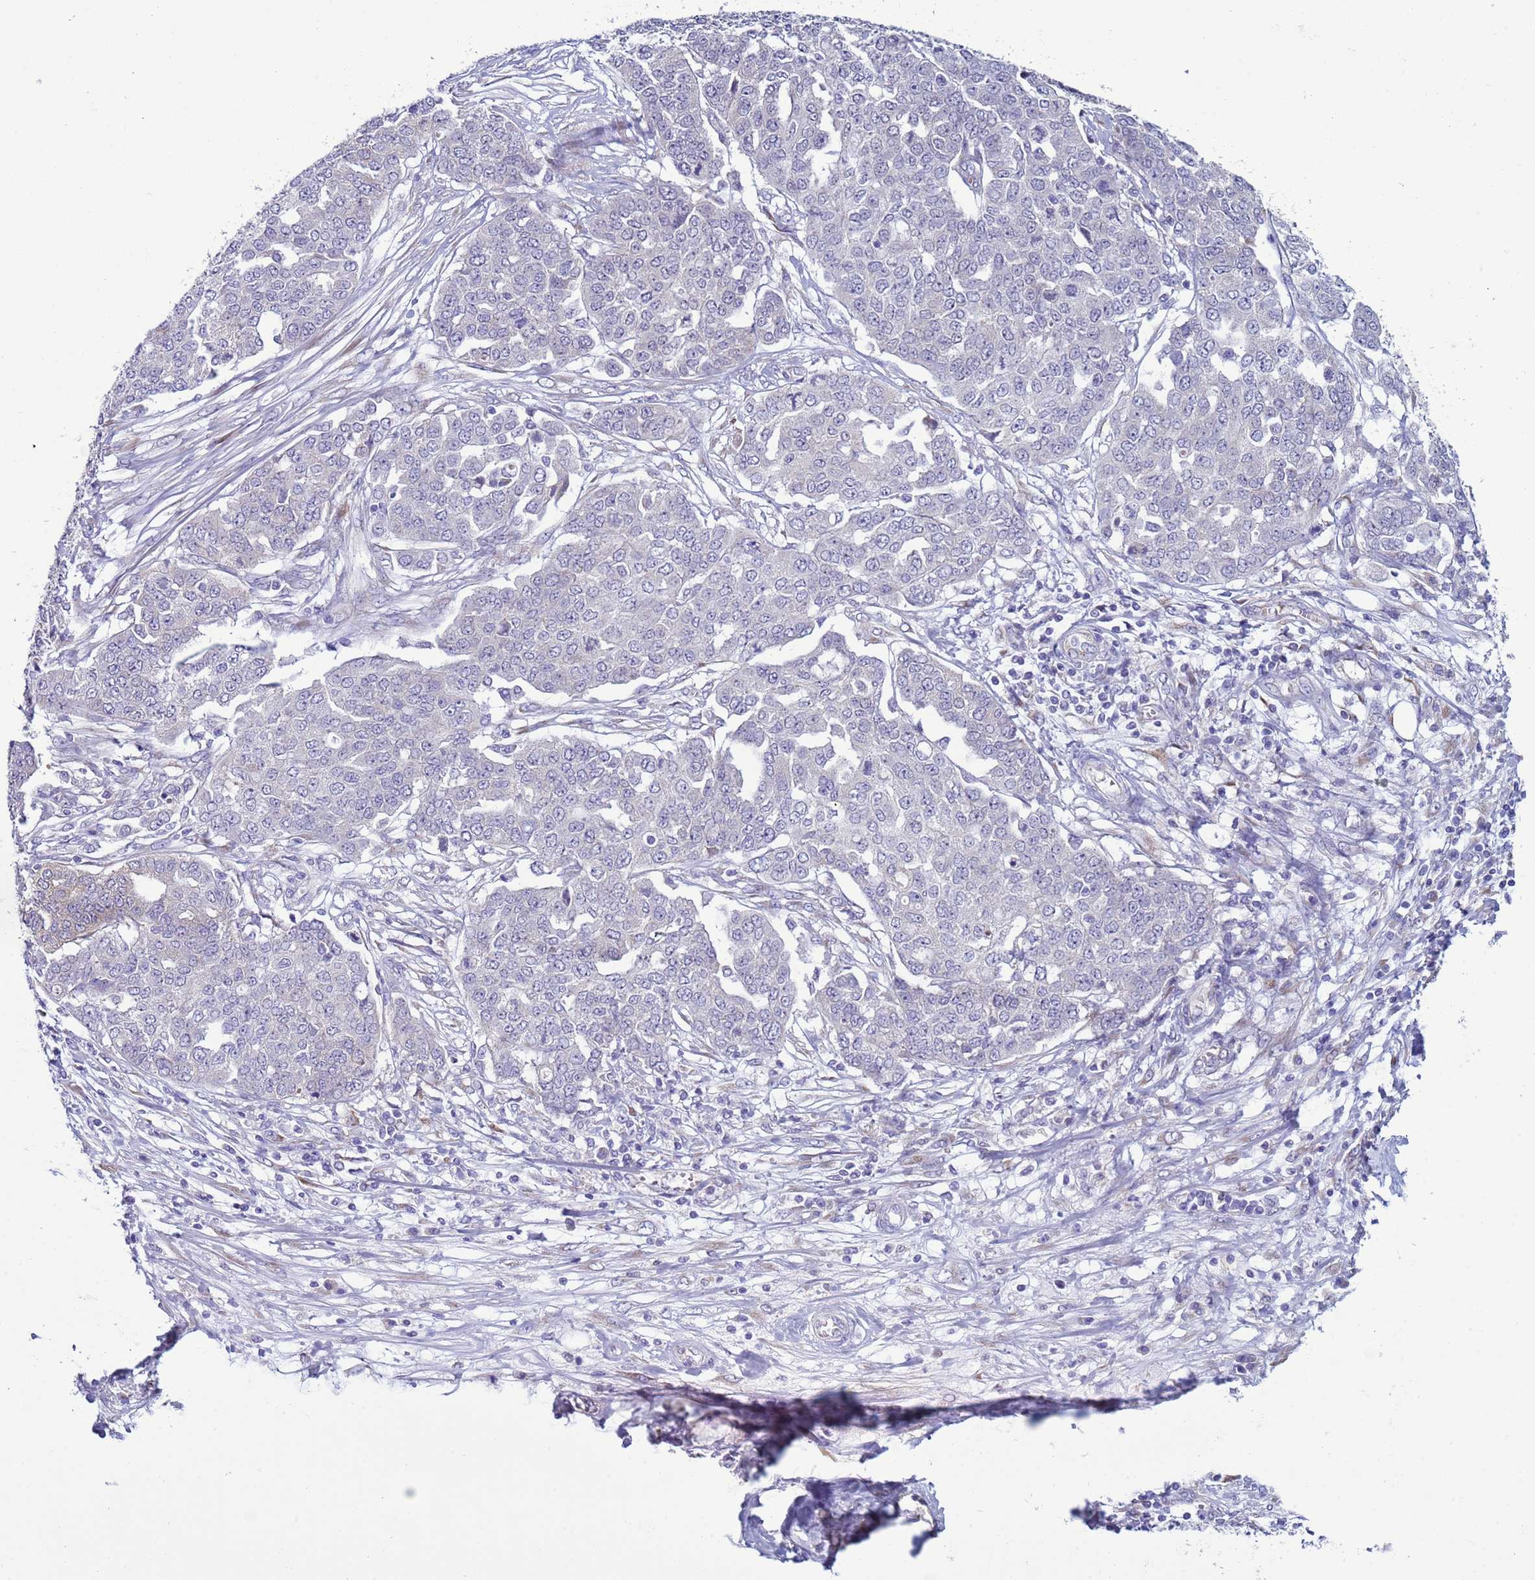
{"staining": {"intensity": "negative", "quantity": "none", "location": "none"}, "tissue": "ovarian cancer", "cell_type": "Tumor cells", "image_type": "cancer", "snomed": [{"axis": "morphology", "description": "Cystadenocarcinoma, serous, NOS"}, {"axis": "topography", "description": "Soft tissue"}, {"axis": "topography", "description": "Ovary"}], "caption": "DAB (3,3'-diaminobenzidine) immunohistochemical staining of serous cystadenocarcinoma (ovarian) shows no significant expression in tumor cells.", "gene": "ABHD17B", "patient": {"sex": "female", "age": 57}}